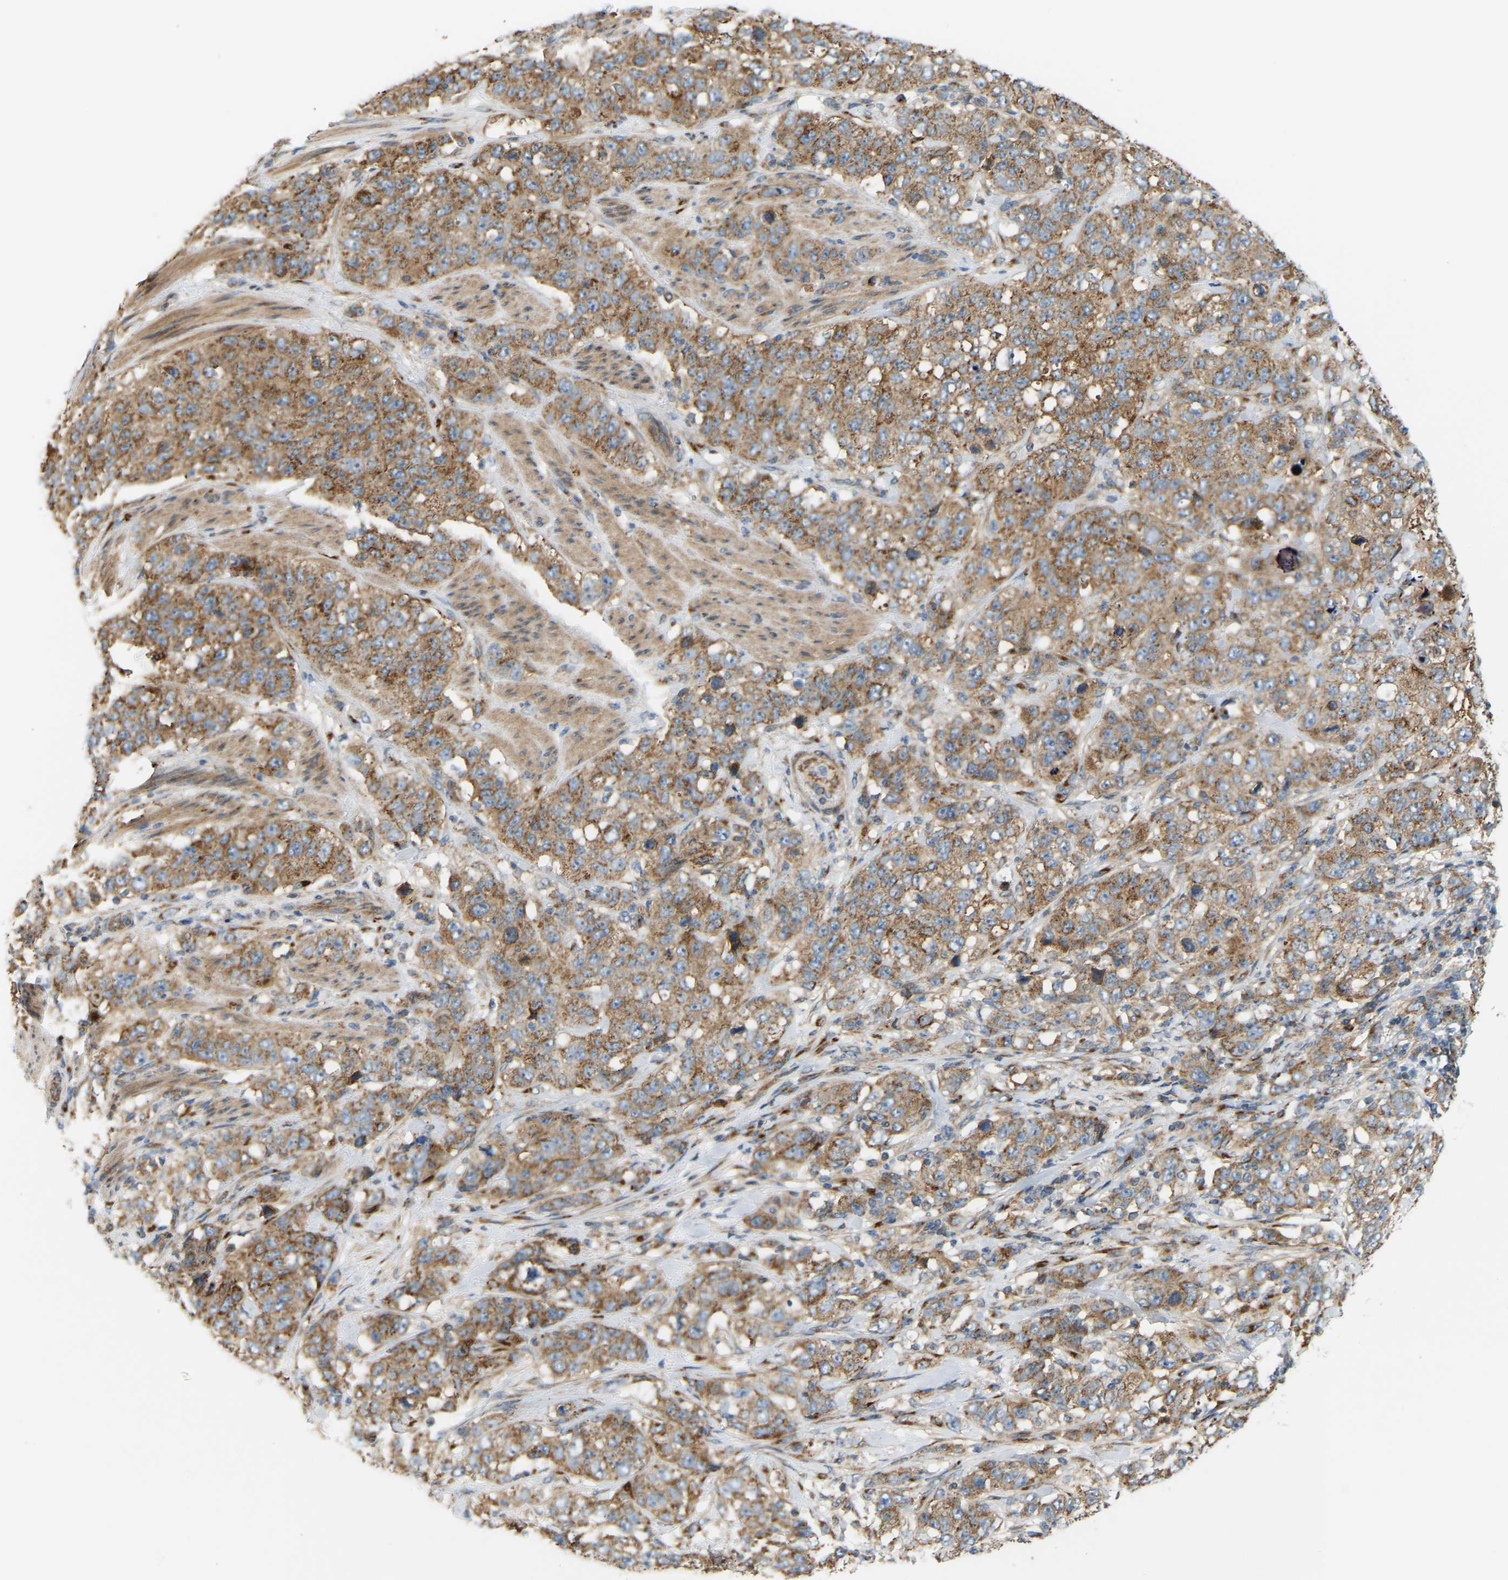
{"staining": {"intensity": "moderate", "quantity": ">75%", "location": "cytoplasmic/membranous"}, "tissue": "stomach cancer", "cell_type": "Tumor cells", "image_type": "cancer", "snomed": [{"axis": "morphology", "description": "Adenocarcinoma, NOS"}, {"axis": "topography", "description": "Stomach"}], "caption": "The photomicrograph reveals staining of stomach cancer (adenocarcinoma), revealing moderate cytoplasmic/membranous protein expression (brown color) within tumor cells.", "gene": "YIPF2", "patient": {"sex": "male", "age": 48}}